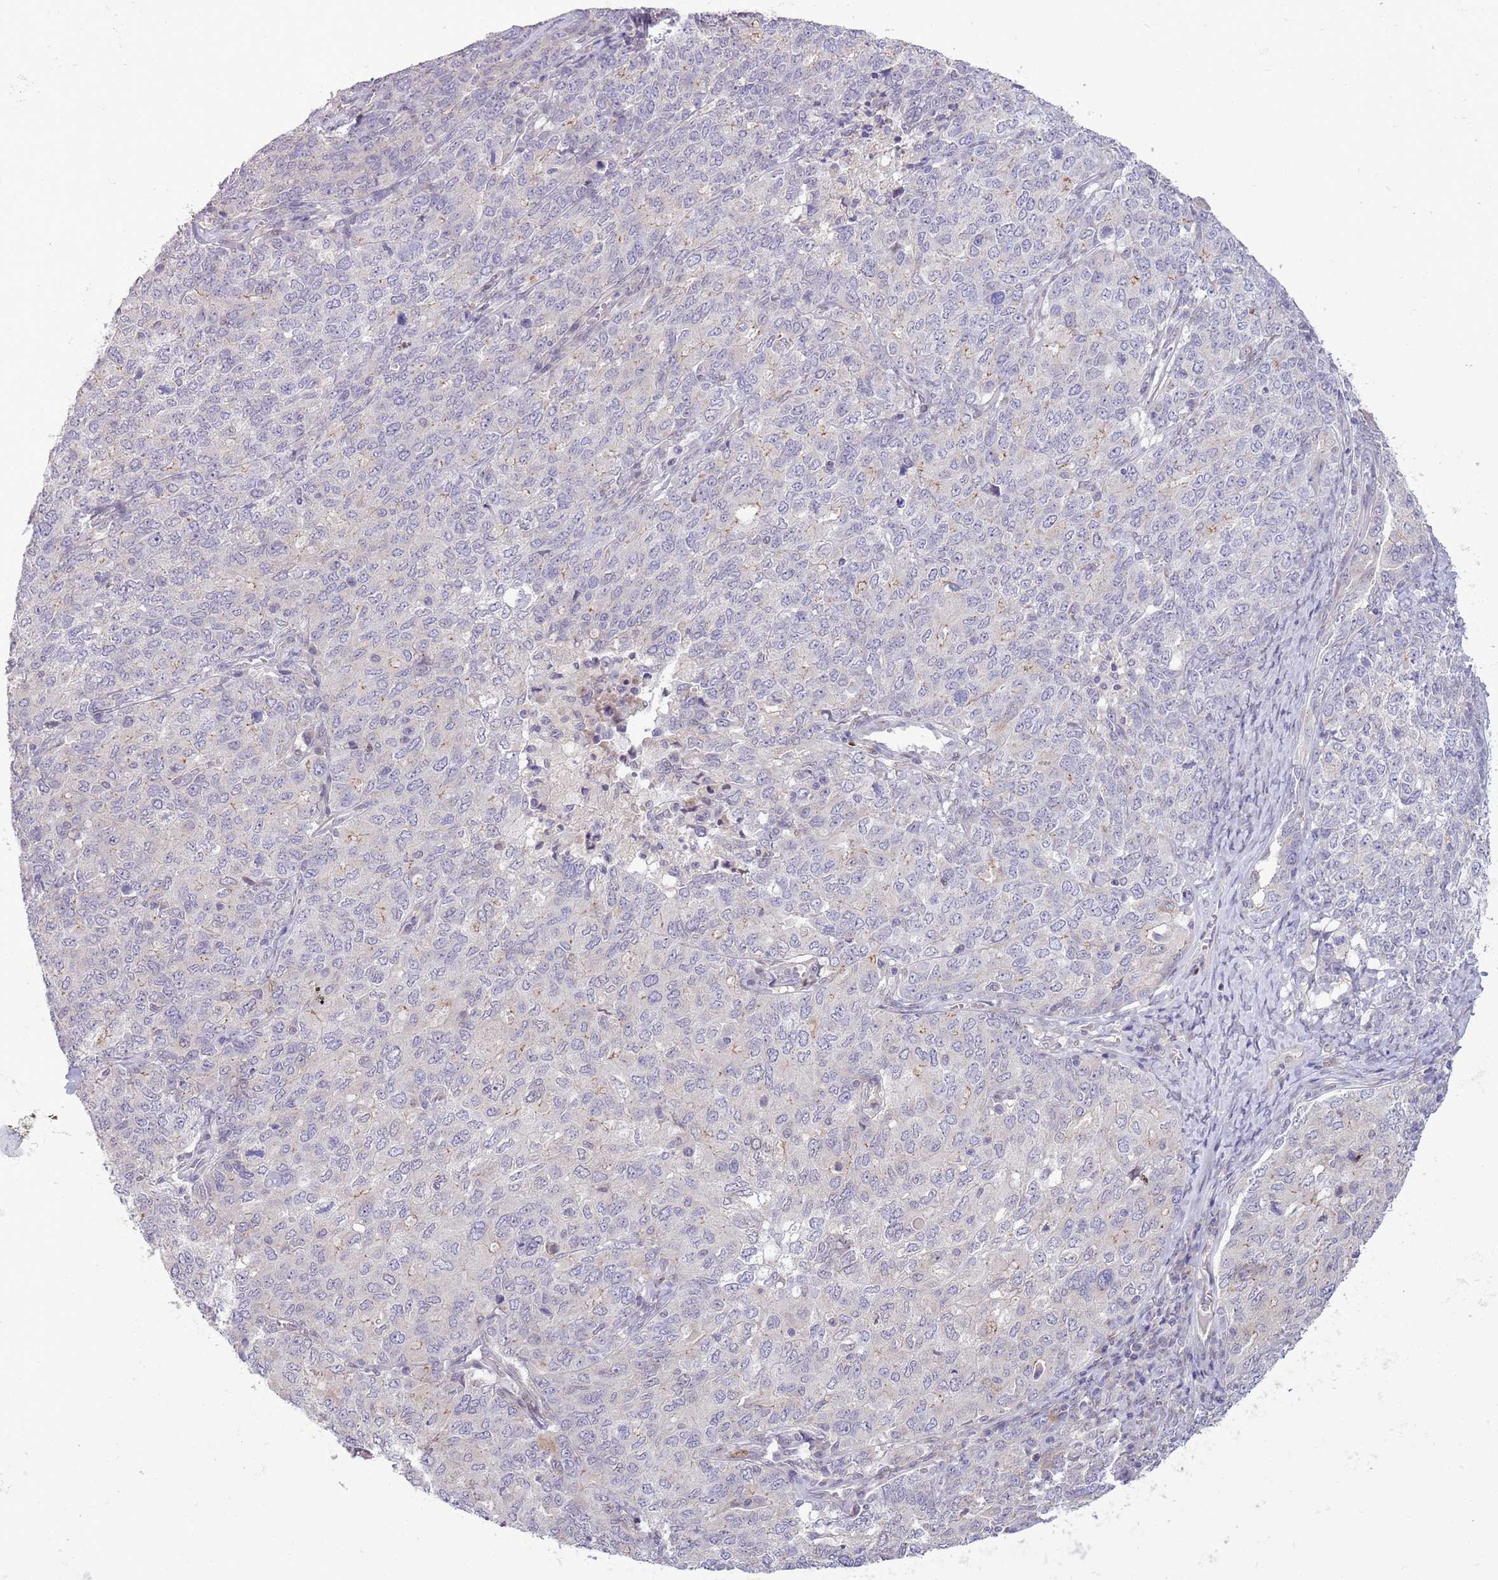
{"staining": {"intensity": "negative", "quantity": "none", "location": "none"}, "tissue": "ovarian cancer", "cell_type": "Tumor cells", "image_type": "cancer", "snomed": [{"axis": "morphology", "description": "Carcinoma, endometroid"}, {"axis": "topography", "description": "Ovary"}], "caption": "DAB immunohistochemical staining of ovarian cancer (endometroid carcinoma) reveals no significant staining in tumor cells.", "gene": "CCND2", "patient": {"sex": "female", "age": 62}}